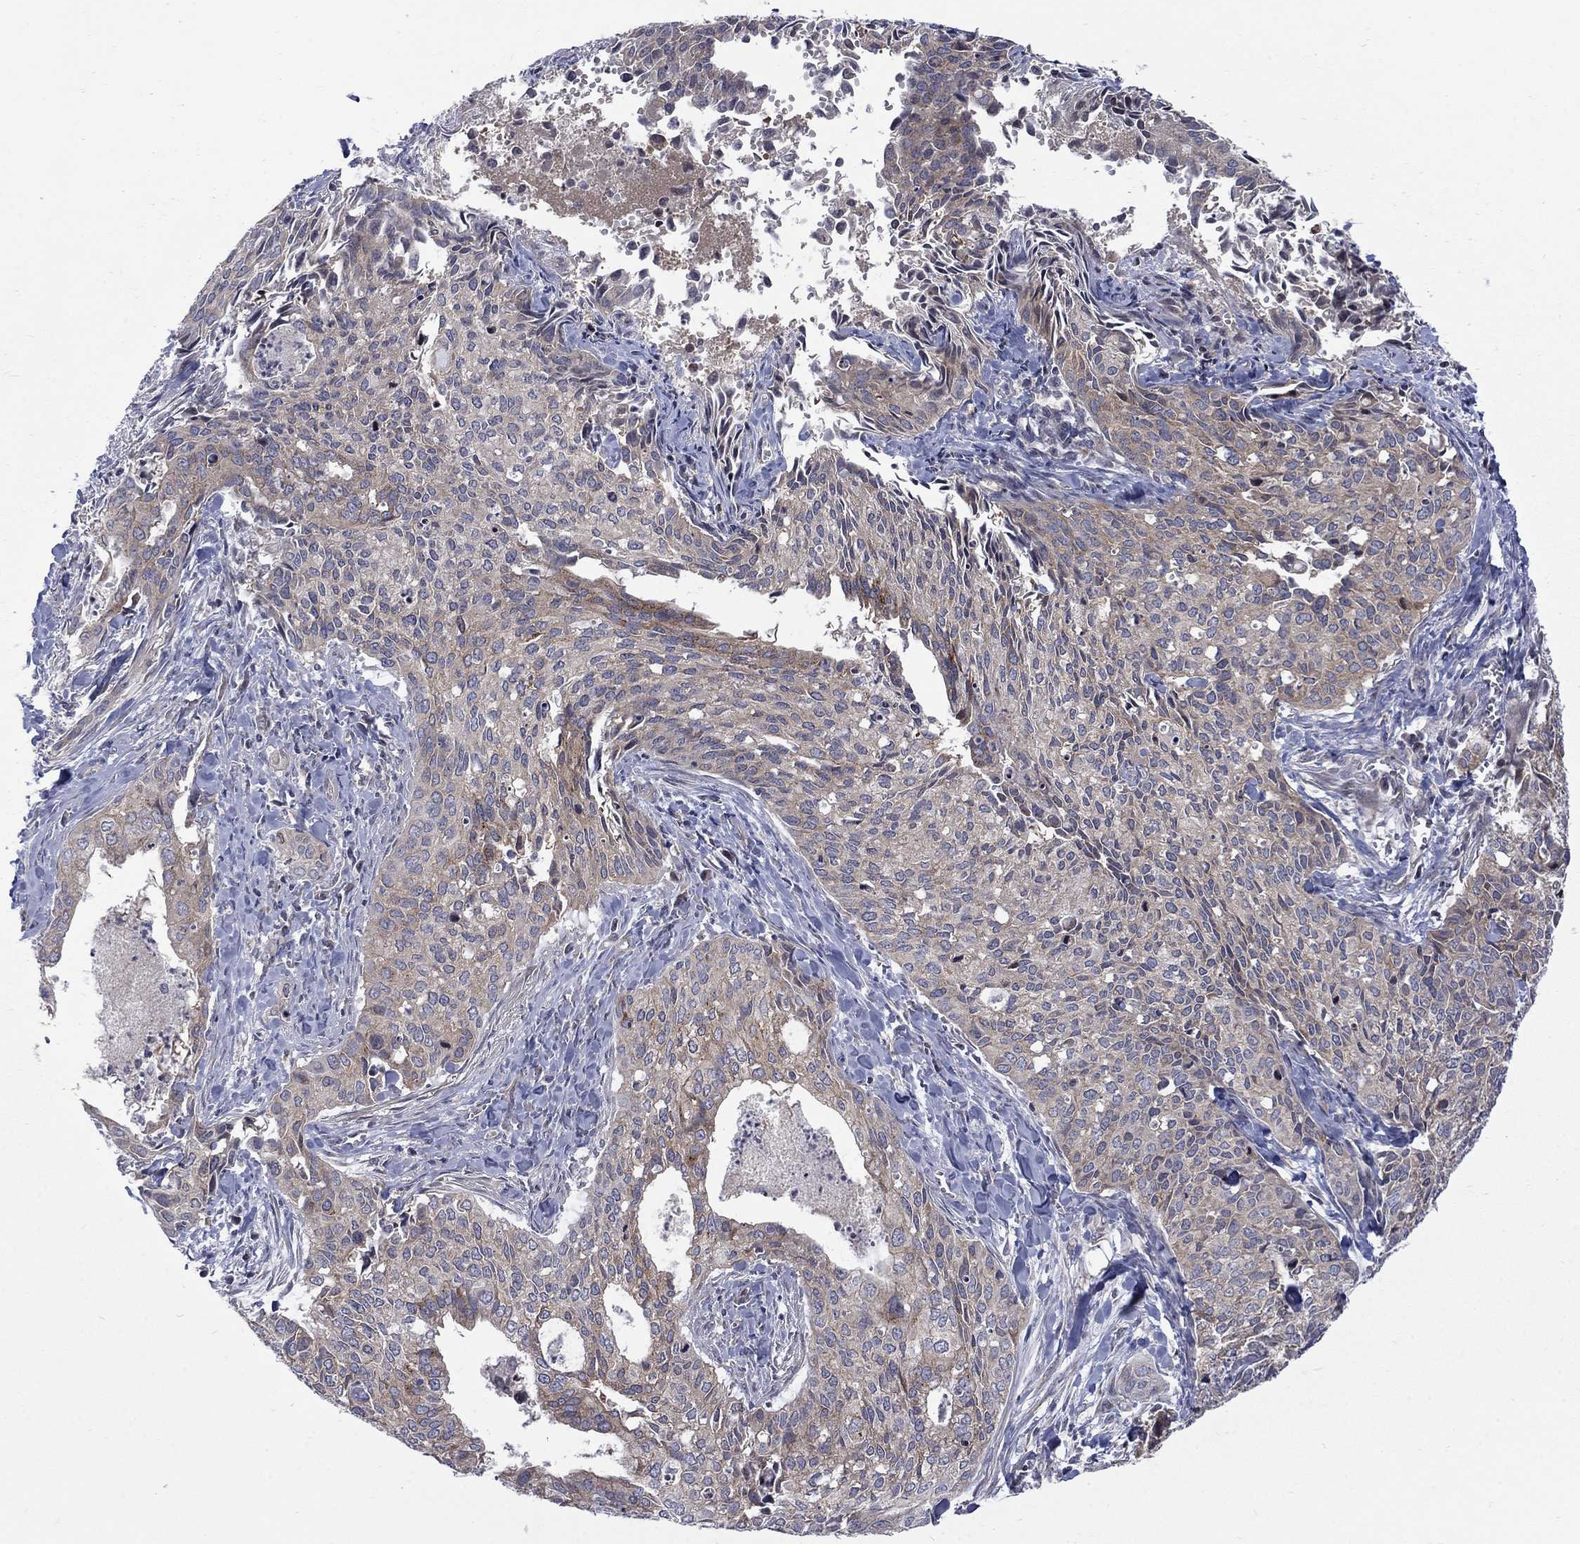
{"staining": {"intensity": "weak", "quantity": "25%-75%", "location": "cytoplasmic/membranous"}, "tissue": "cervical cancer", "cell_type": "Tumor cells", "image_type": "cancer", "snomed": [{"axis": "morphology", "description": "Squamous cell carcinoma, NOS"}, {"axis": "topography", "description": "Cervix"}], "caption": "Brown immunohistochemical staining in human squamous cell carcinoma (cervical) reveals weak cytoplasmic/membranous positivity in approximately 25%-75% of tumor cells. The staining is performed using DAB brown chromogen to label protein expression. The nuclei are counter-stained blue using hematoxylin.", "gene": "SH2B1", "patient": {"sex": "female", "age": 29}}